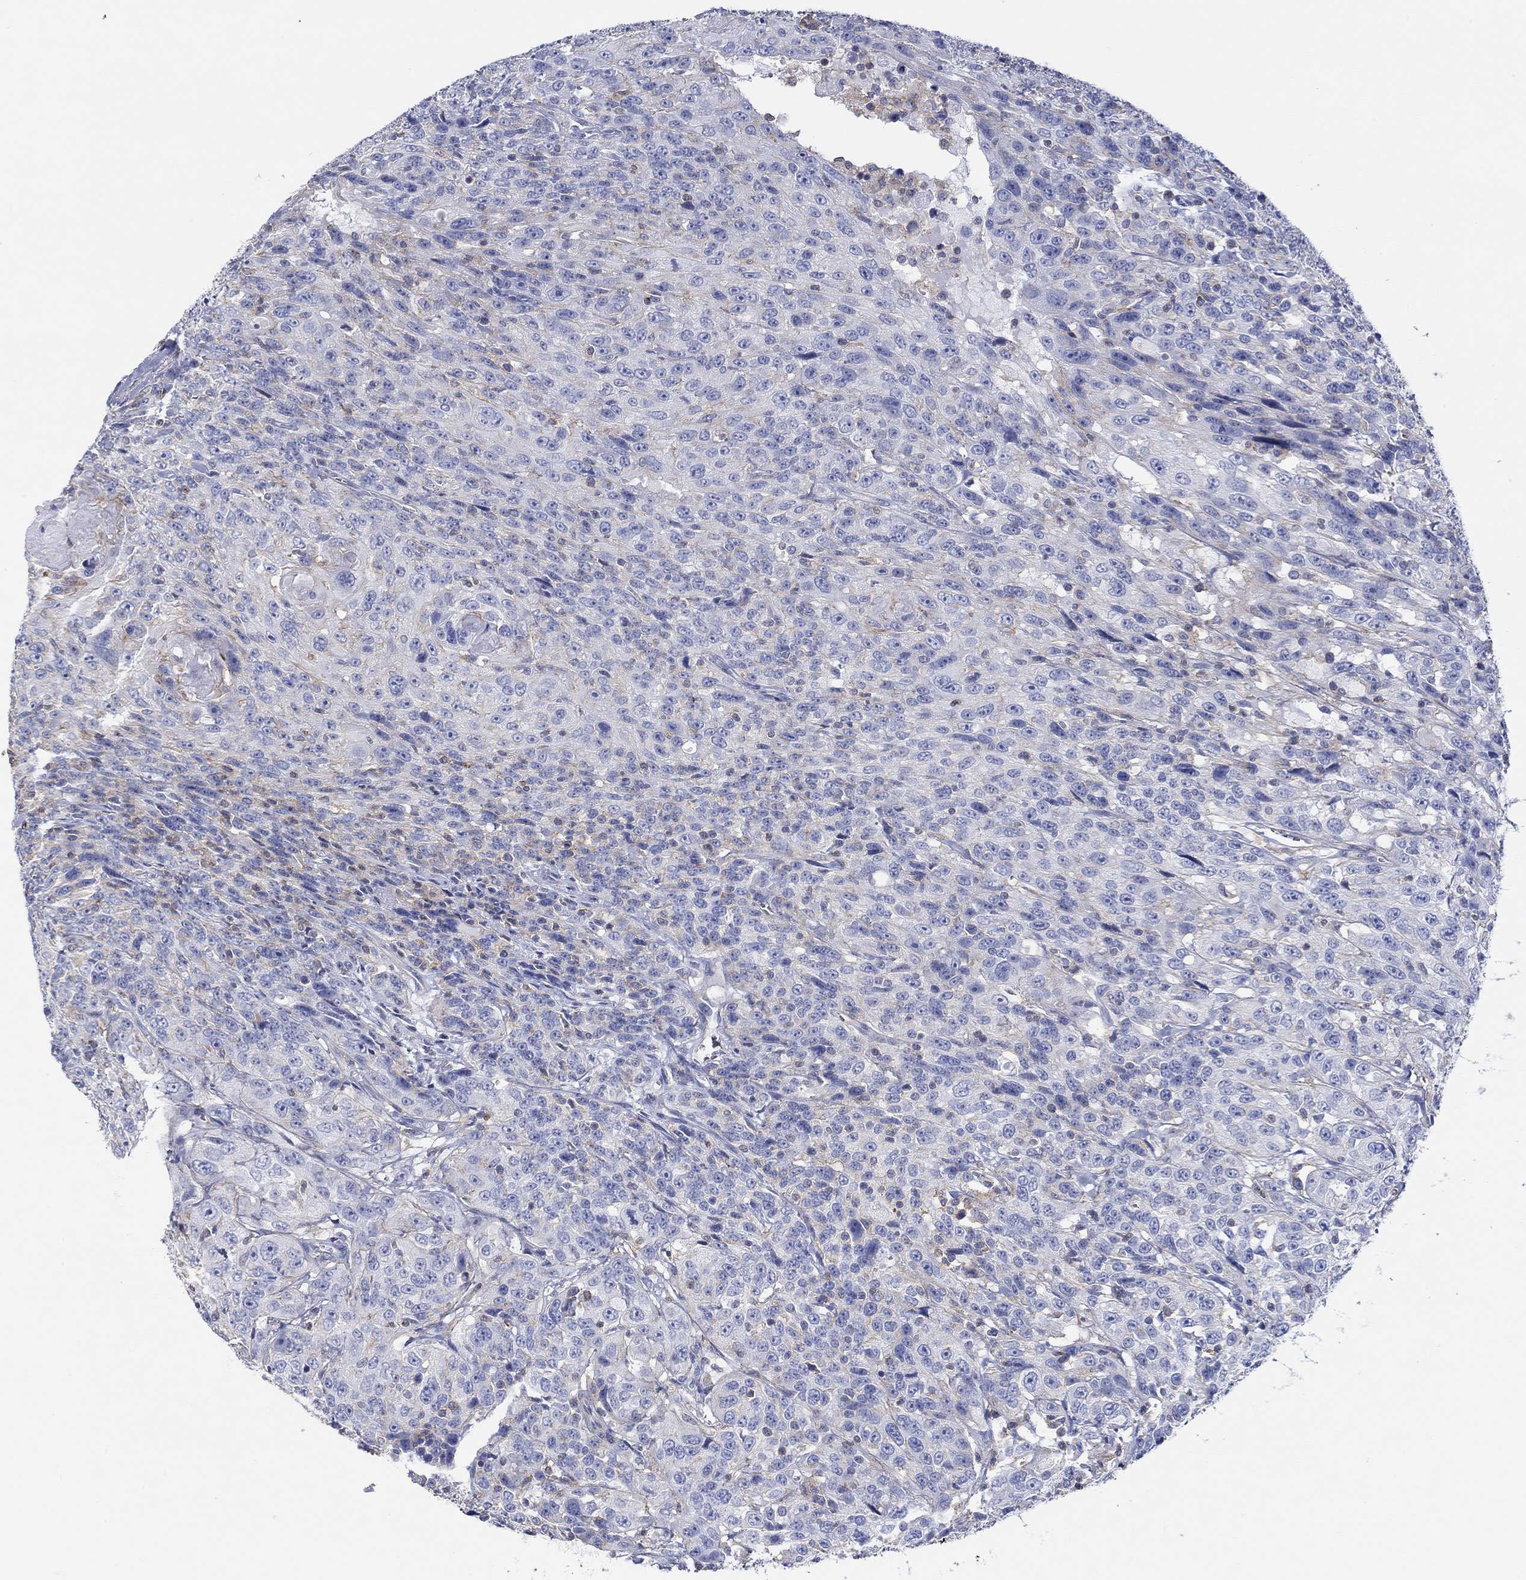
{"staining": {"intensity": "negative", "quantity": "none", "location": "none"}, "tissue": "urothelial cancer", "cell_type": "Tumor cells", "image_type": "cancer", "snomed": [{"axis": "morphology", "description": "Urothelial carcinoma, NOS"}, {"axis": "morphology", "description": "Urothelial carcinoma, High grade"}, {"axis": "topography", "description": "Urinary bladder"}], "caption": "There is no significant positivity in tumor cells of transitional cell carcinoma.", "gene": "PPIL6", "patient": {"sex": "female", "age": 73}}